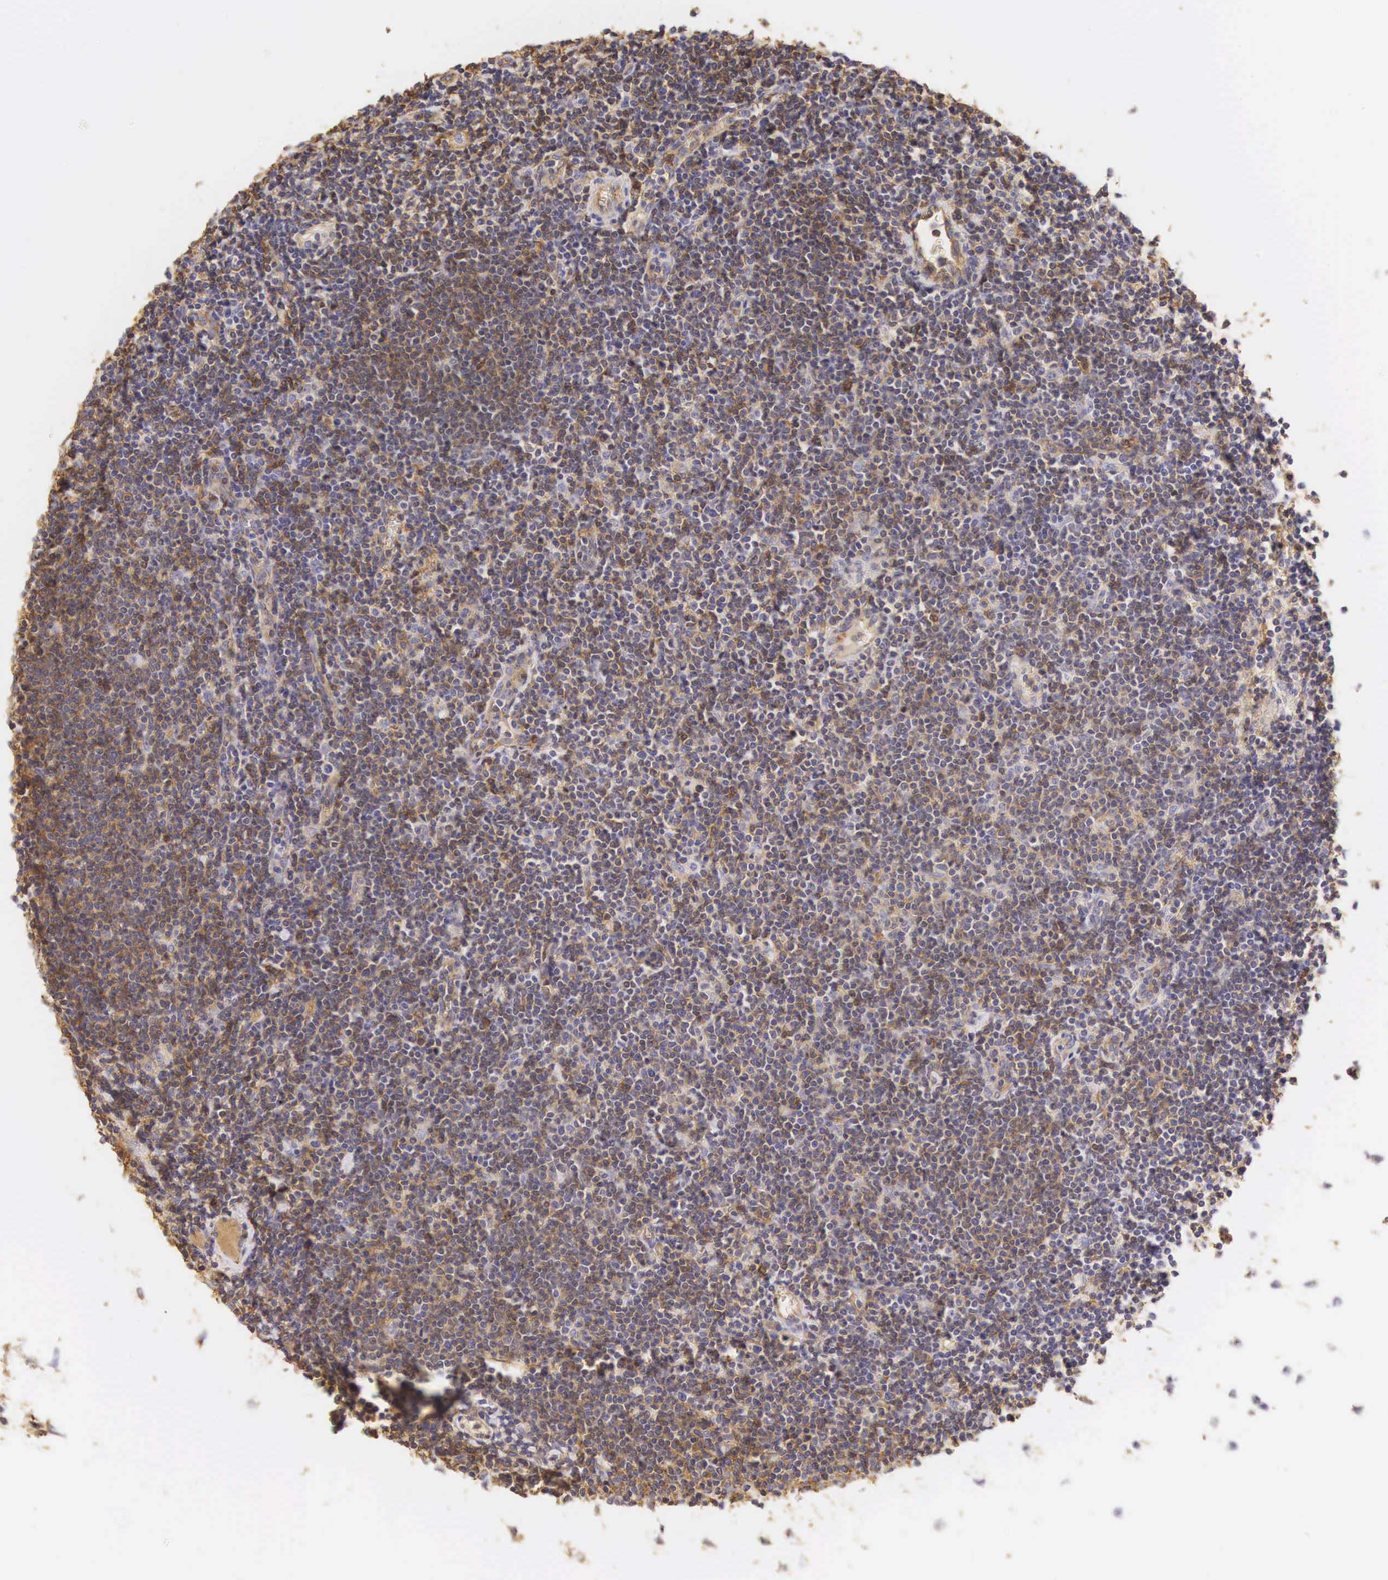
{"staining": {"intensity": "moderate", "quantity": ">75%", "location": "cytoplasmic/membranous"}, "tissue": "lymphoma", "cell_type": "Tumor cells", "image_type": "cancer", "snomed": [{"axis": "morphology", "description": "Malignant lymphoma, non-Hodgkin's type, Low grade"}, {"axis": "topography", "description": "Lymph node"}], "caption": "Brown immunohistochemical staining in malignant lymphoma, non-Hodgkin's type (low-grade) demonstrates moderate cytoplasmic/membranous staining in approximately >75% of tumor cells.", "gene": "CD99", "patient": {"sex": "male", "age": 65}}